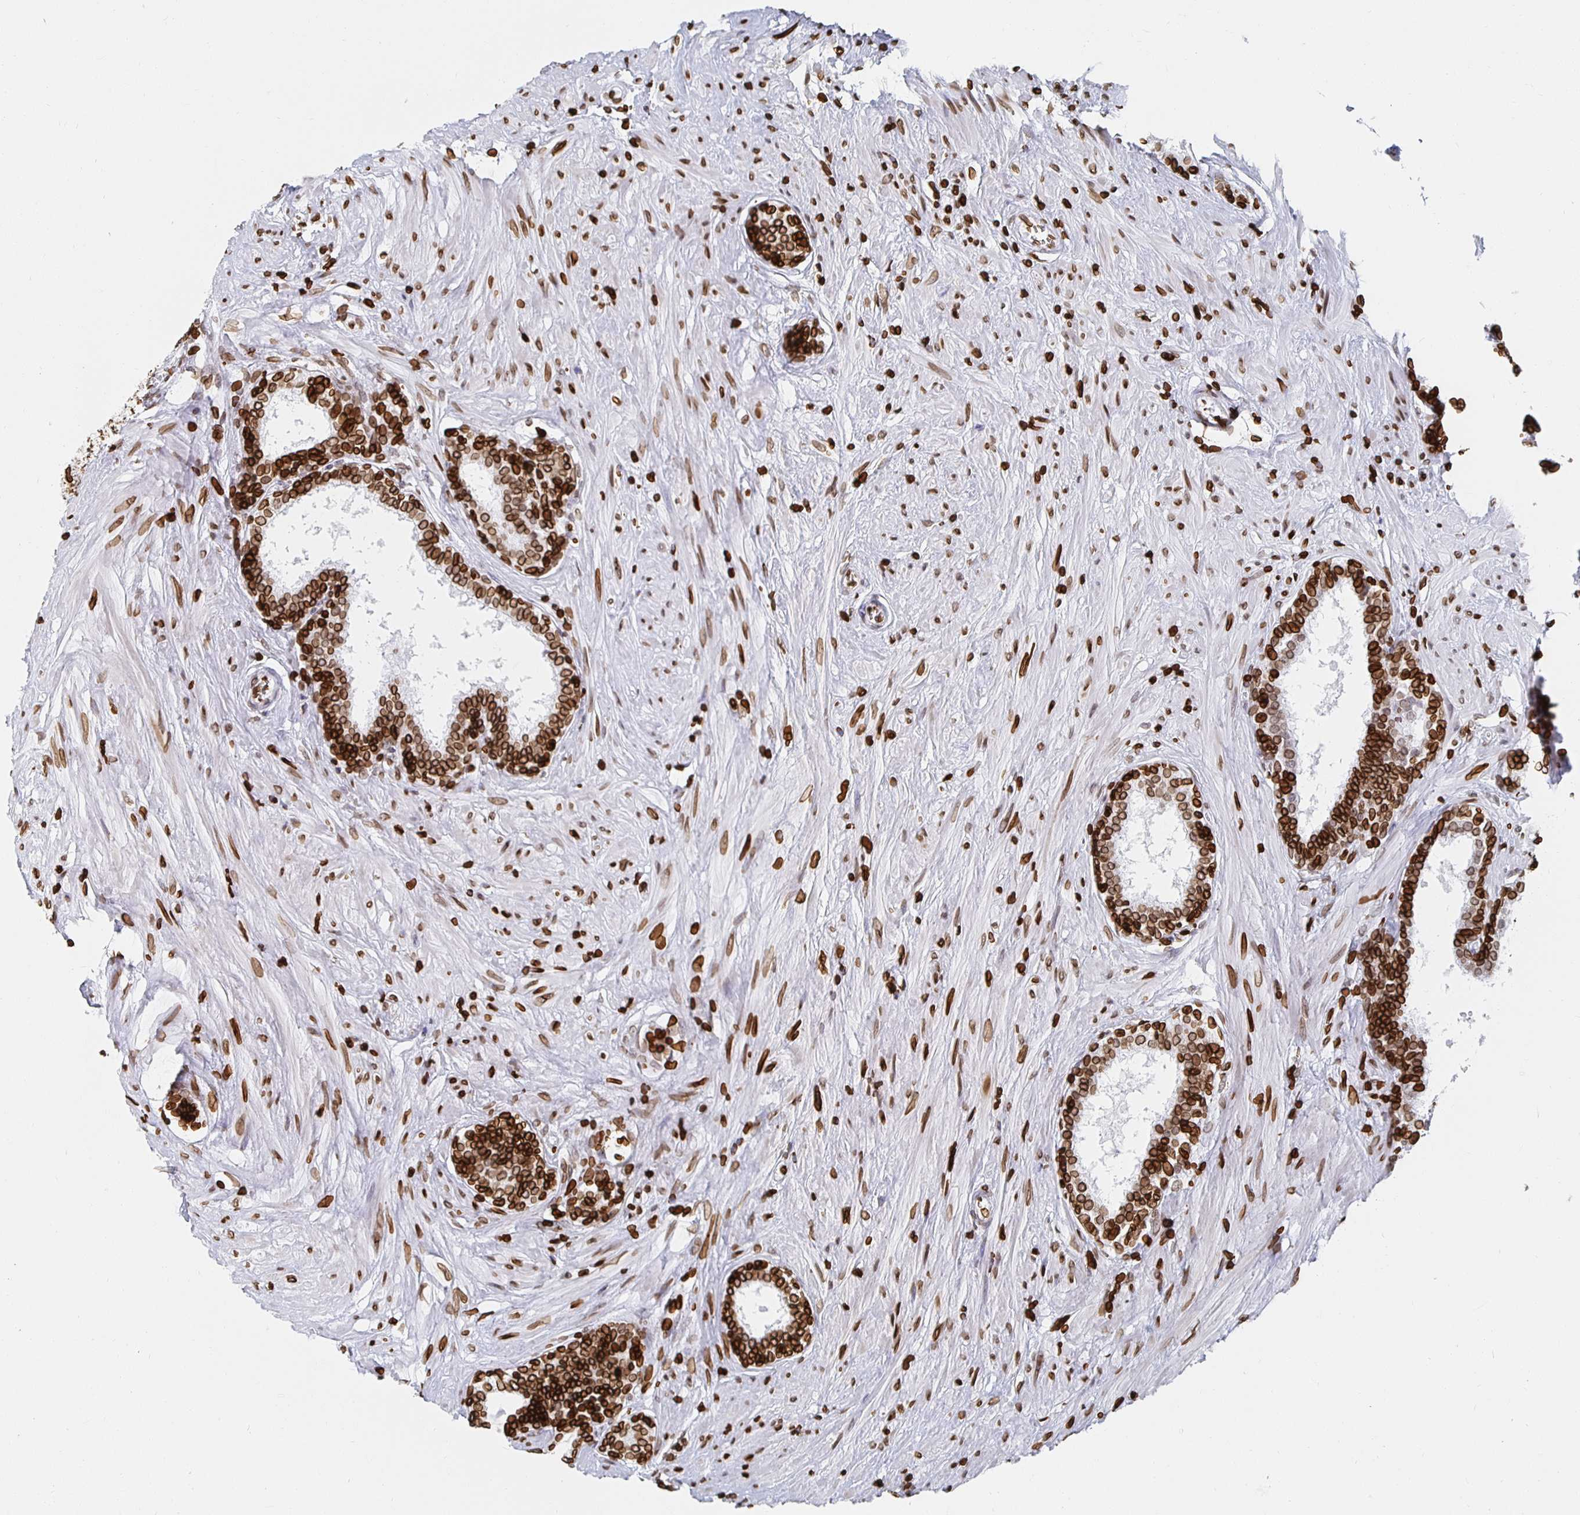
{"staining": {"intensity": "strong", "quantity": ">75%", "location": "cytoplasmic/membranous,nuclear"}, "tissue": "prostate", "cell_type": "Glandular cells", "image_type": "normal", "snomed": [{"axis": "morphology", "description": "Normal tissue, NOS"}, {"axis": "topography", "description": "Prostate"}], "caption": "The histopathology image shows a brown stain indicating the presence of a protein in the cytoplasmic/membranous,nuclear of glandular cells in prostate.", "gene": "LMNB1", "patient": {"sex": "male", "age": 55}}